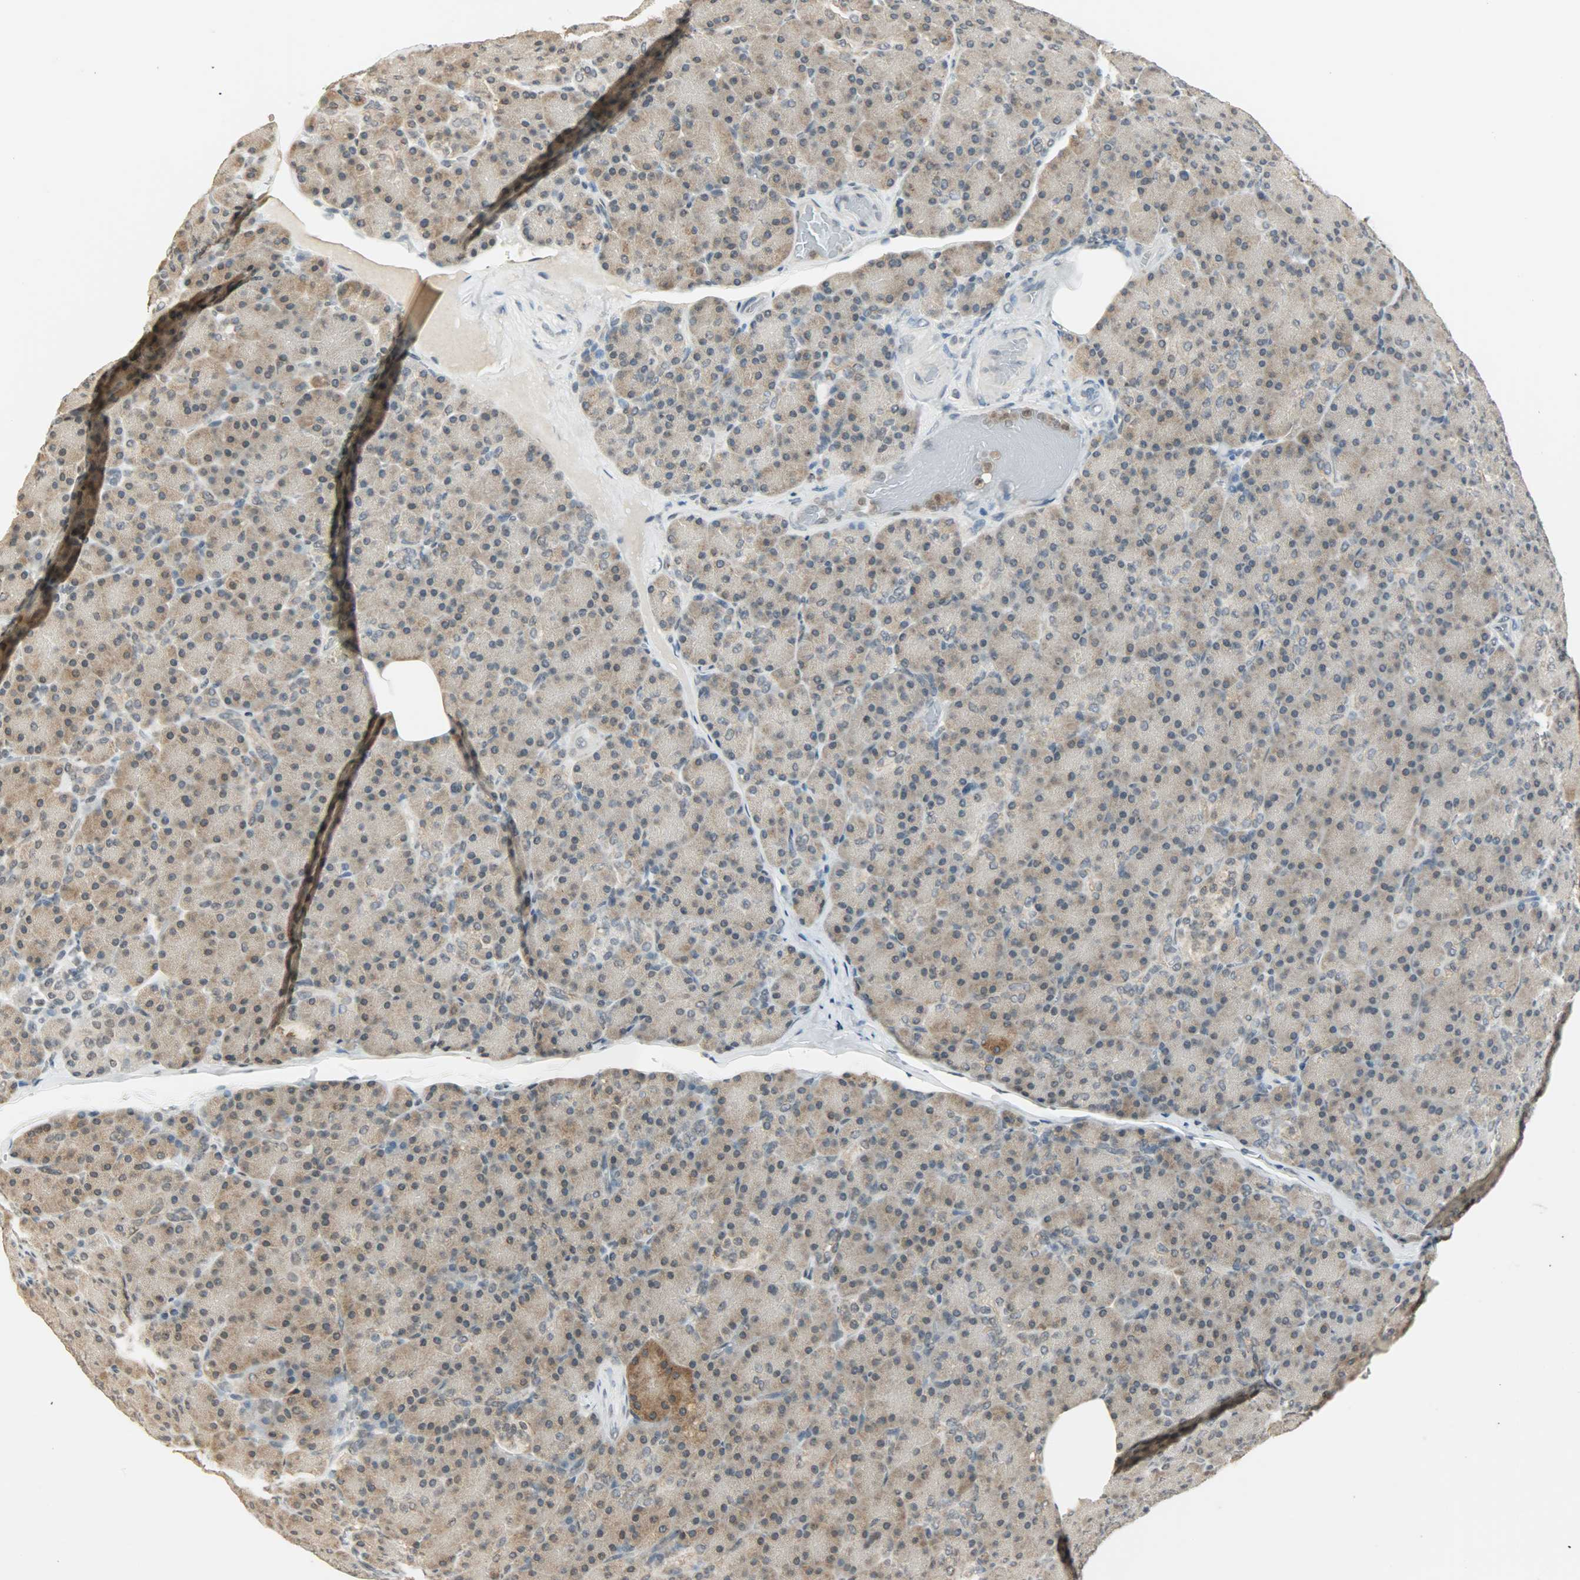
{"staining": {"intensity": "weak", "quantity": "25%-75%", "location": "cytoplasmic/membranous"}, "tissue": "pancreas", "cell_type": "Exocrine glandular cells", "image_type": "normal", "snomed": [{"axis": "morphology", "description": "Normal tissue, NOS"}, {"axis": "topography", "description": "Pancreas"}], "caption": "A photomicrograph showing weak cytoplasmic/membranous positivity in about 25%-75% of exocrine glandular cells in normal pancreas, as visualized by brown immunohistochemical staining.", "gene": "SMARCA5", "patient": {"sex": "female", "age": 43}}